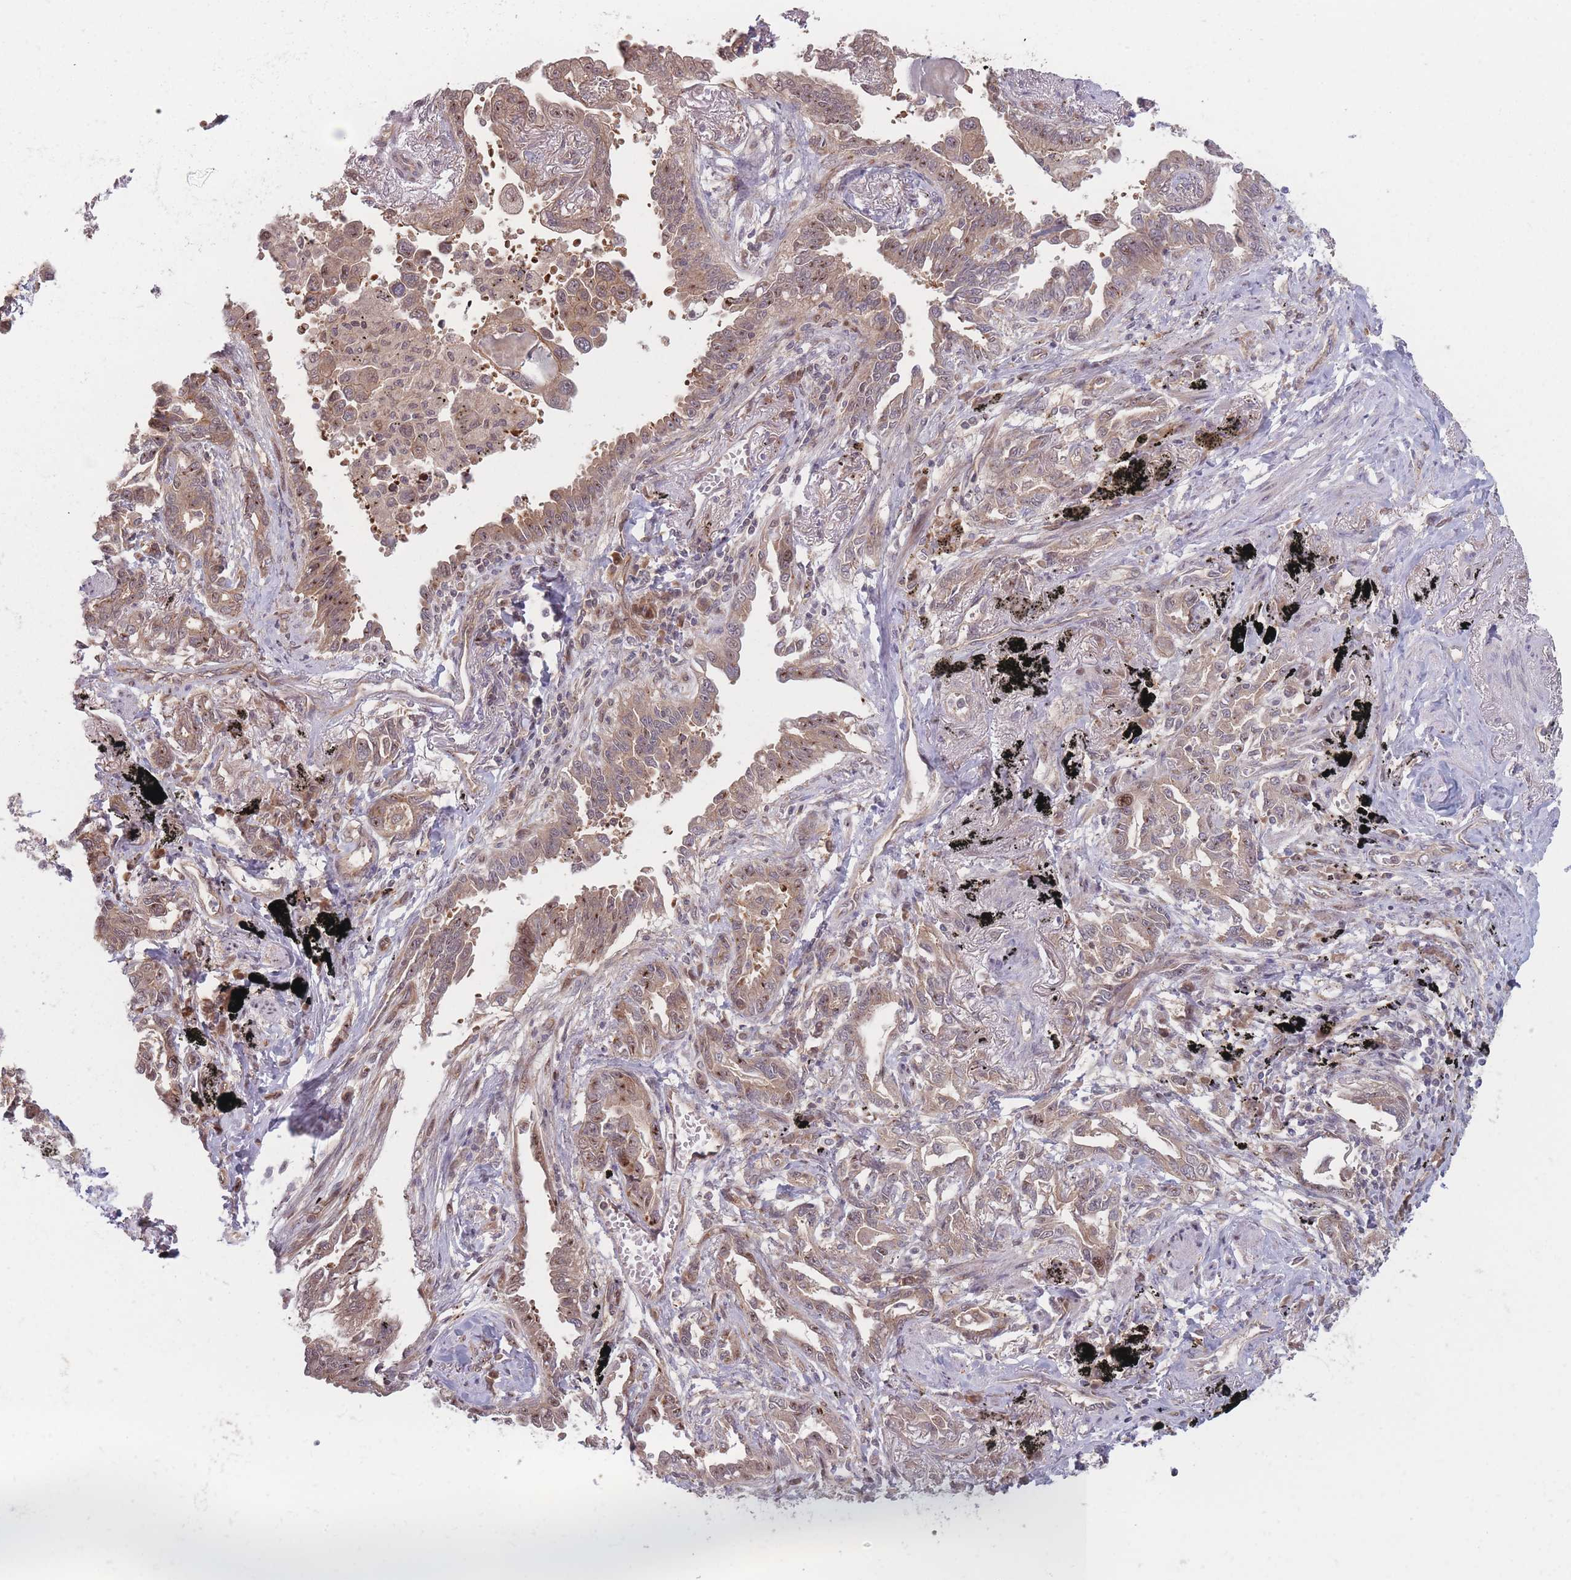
{"staining": {"intensity": "moderate", "quantity": ">75%", "location": "cytoplasmic/membranous"}, "tissue": "lung cancer", "cell_type": "Tumor cells", "image_type": "cancer", "snomed": [{"axis": "morphology", "description": "Adenocarcinoma, NOS"}, {"axis": "topography", "description": "Lung"}], "caption": "Immunohistochemical staining of human lung adenocarcinoma reveals medium levels of moderate cytoplasmic/membranous protein positivity in approximately >75% of tumor cells.", "gene": "RPS18", "patient": {"sex": "male", "age": 67}}